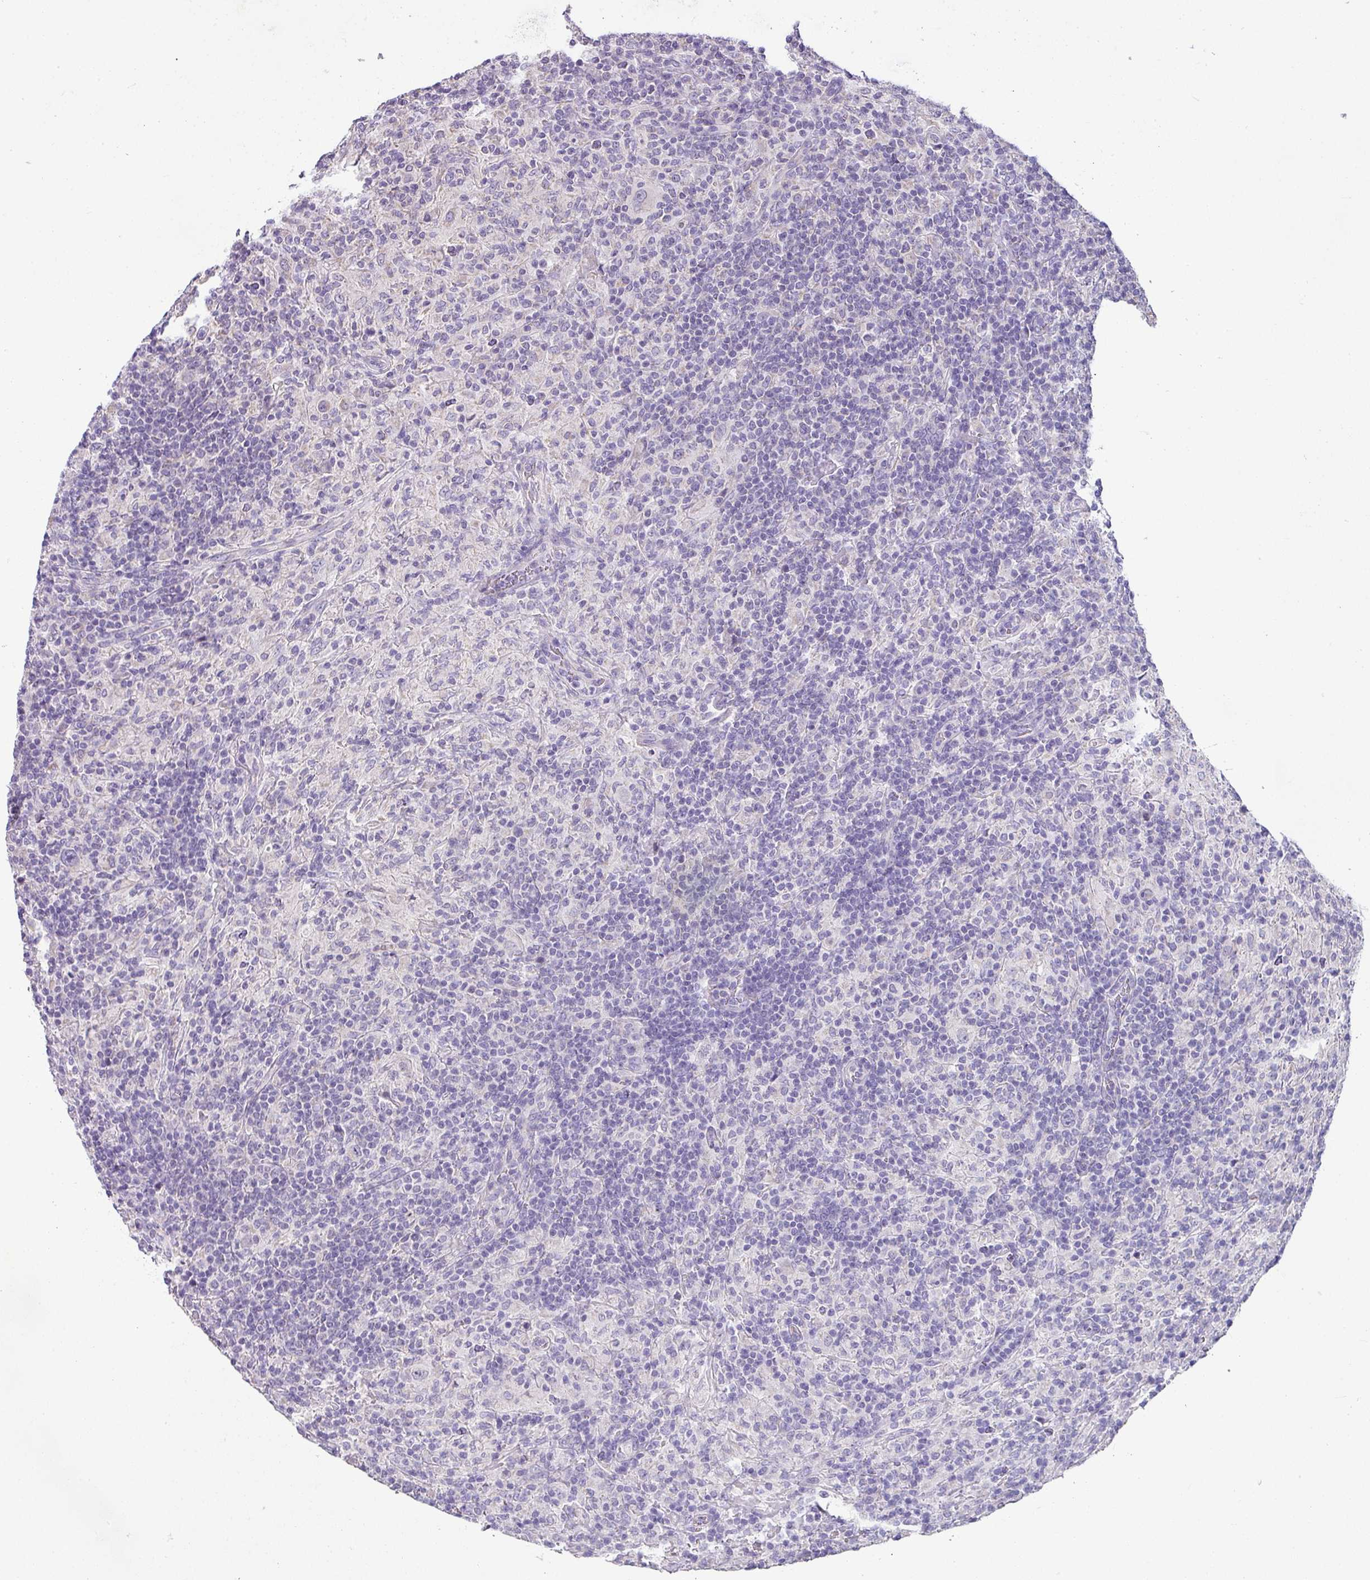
{"staining": {"intensity": "negative", "quantity": "none", "location": "none"}, "tissue": "lymphoma", "cell_type": "Tumor cells", "image_type": "cancer", "snomed": [{"axis": "morphology", "description": "Hodgkin's disease, NOS"}, {"axis": "topography", "description": "Lymph node"}], "caption": "Tumor cells are negative for brown protein staining in lymphoma.", "gene": "PALS2", "patient": {"sex": "male", "age": 70}}